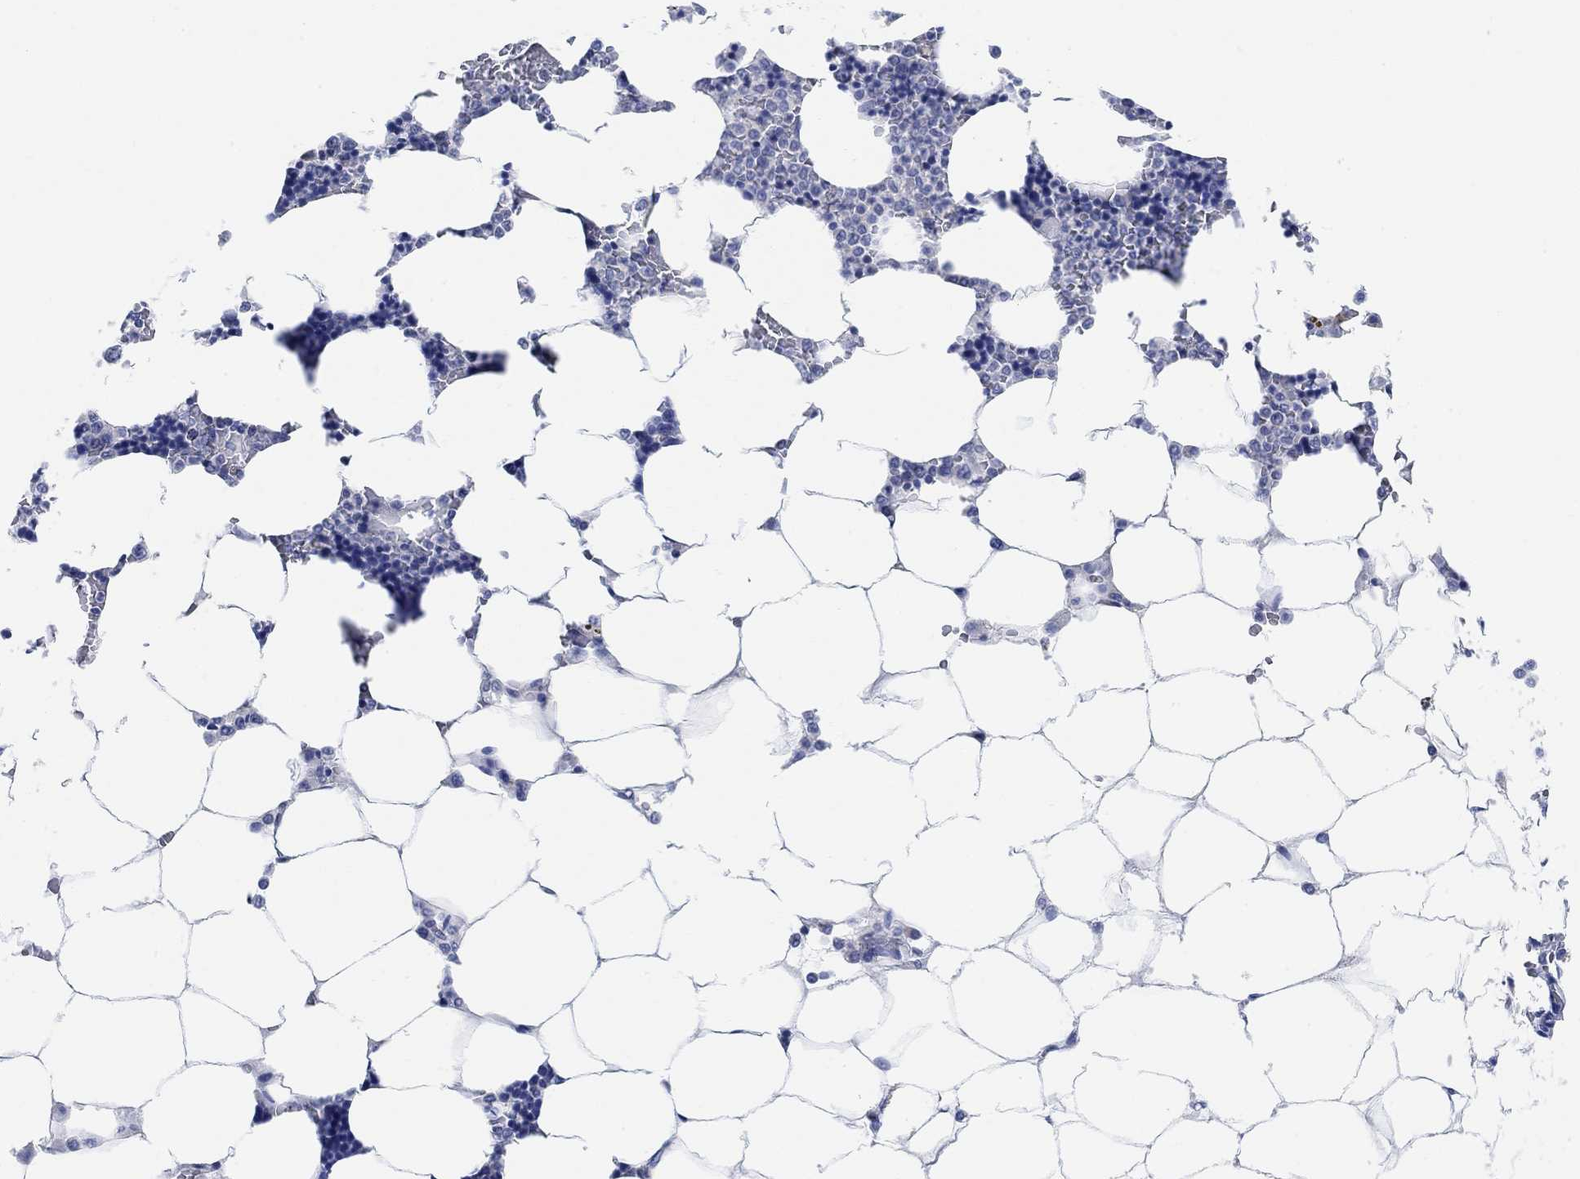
{"staining": {"intensity": "negative", "quantity": "none", "location": "none"}, "tissue": "bone marrow", "cell_type": "Hematopoietic cells", "image_type": "normal", "snomed": [{"axis": "morphology", "description": "Normal tissue, NOS"}, {"axis": "topography", "description": "Bone marrow"}], "caption": "Immunohistochemistry histopathology image of unremarkable bone marrow: bone marrow stained with DAB (3,3'-diaminobenzidine) displays no significant protein positivity in hematopoietic cells.", "gene": "RIMS1", "patient": {"sex": "male", "age": 63}}